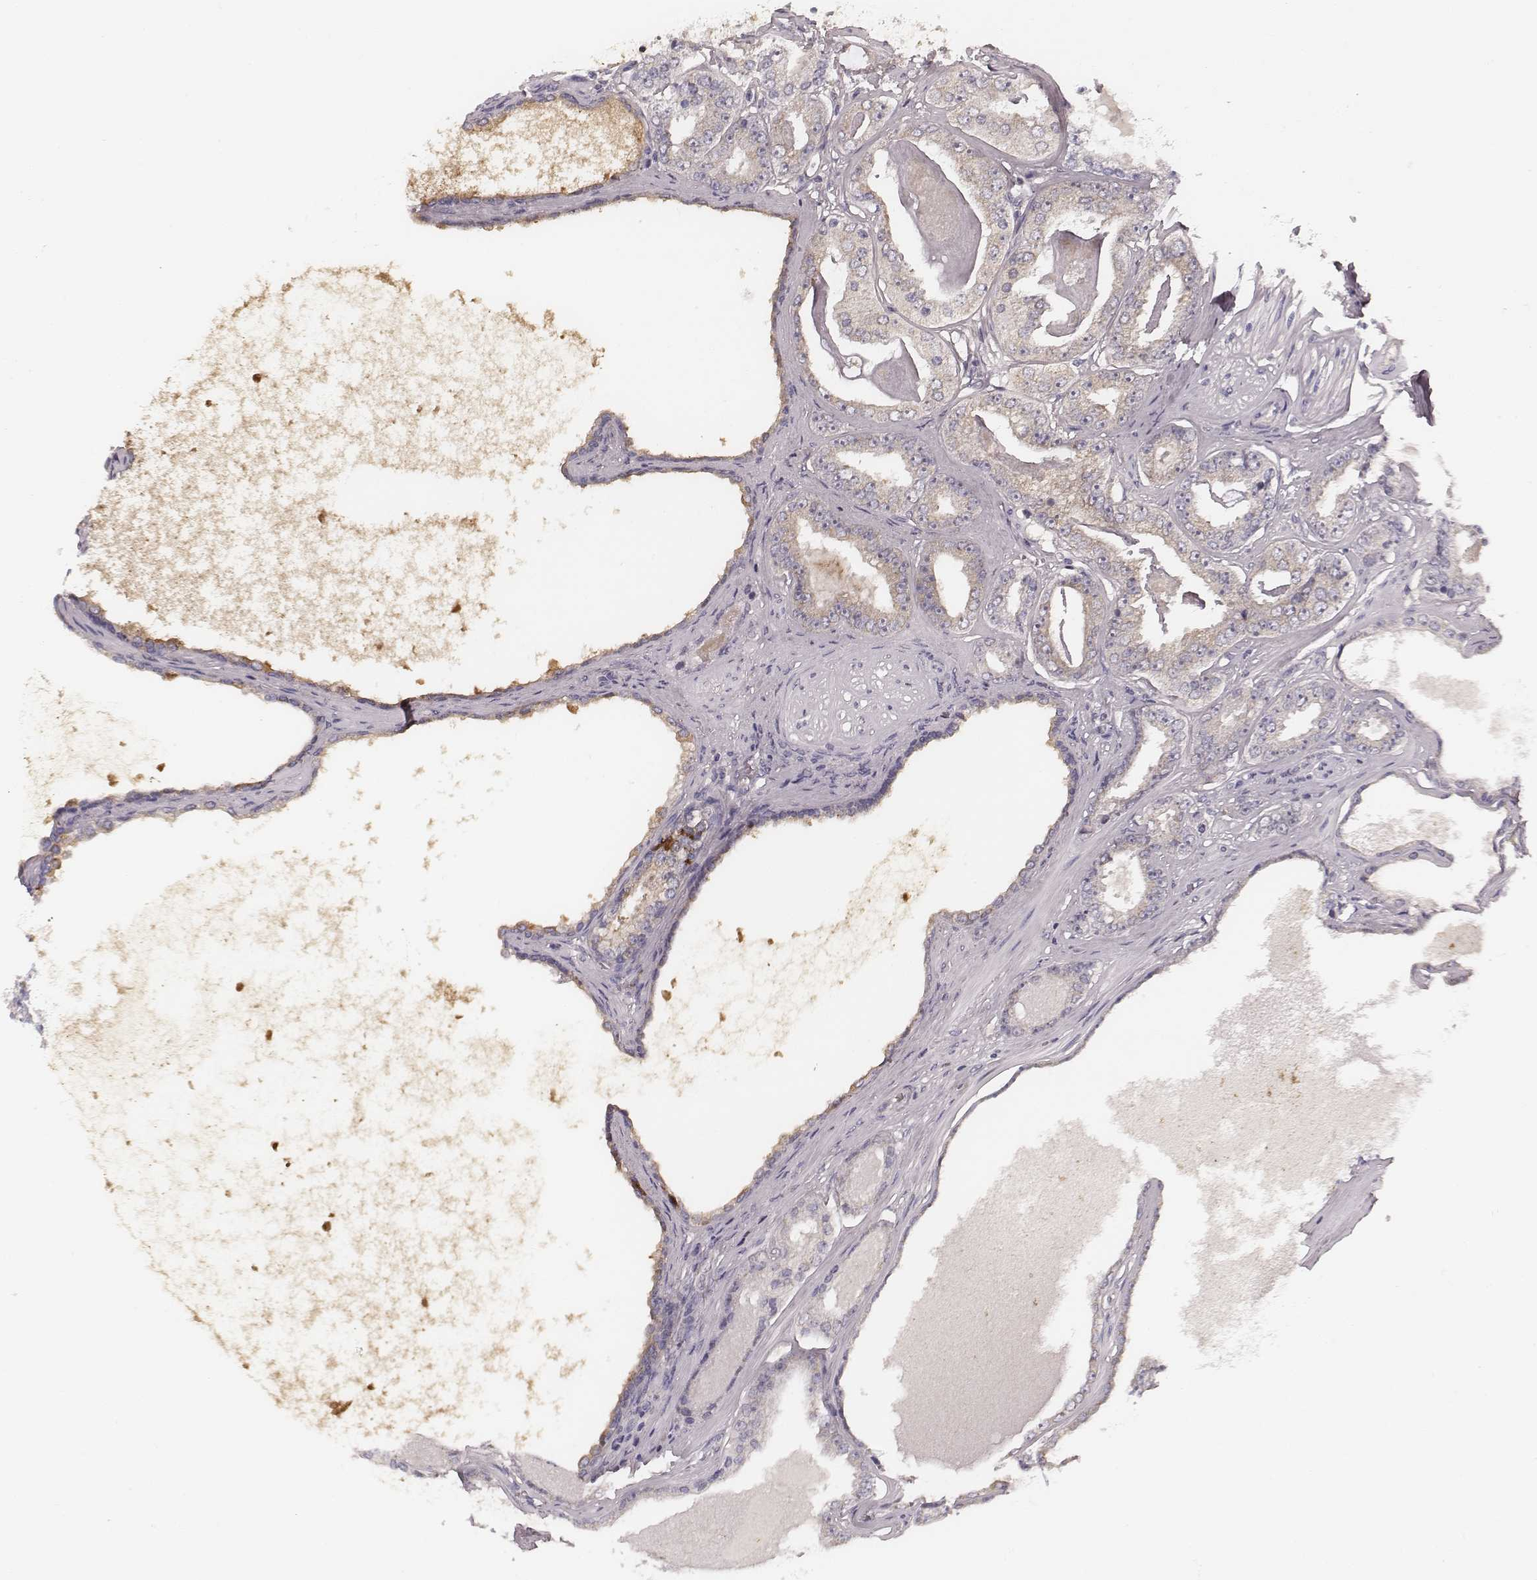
{"staining": {"intensity": "weak", "quantity": "25%-75%", "location": "cytoplasmic/membranous"}, "tissue": "prostate cancer", "cell_type": "Tumor cells", "image_type": "cancer", "snomed": [{"axis": "morphology", "description": "Adenocarcinoma, NOS"}, {"axis": "topography", "description": "Prostate"}], "caption": "Weak cytoplasmic/membranous expression is seen in about 25%-75% of tumor cells in adenocarcinoma (prostate).", "gene": "P2RX5", "patient": {"sex": "male", "age": 64}}